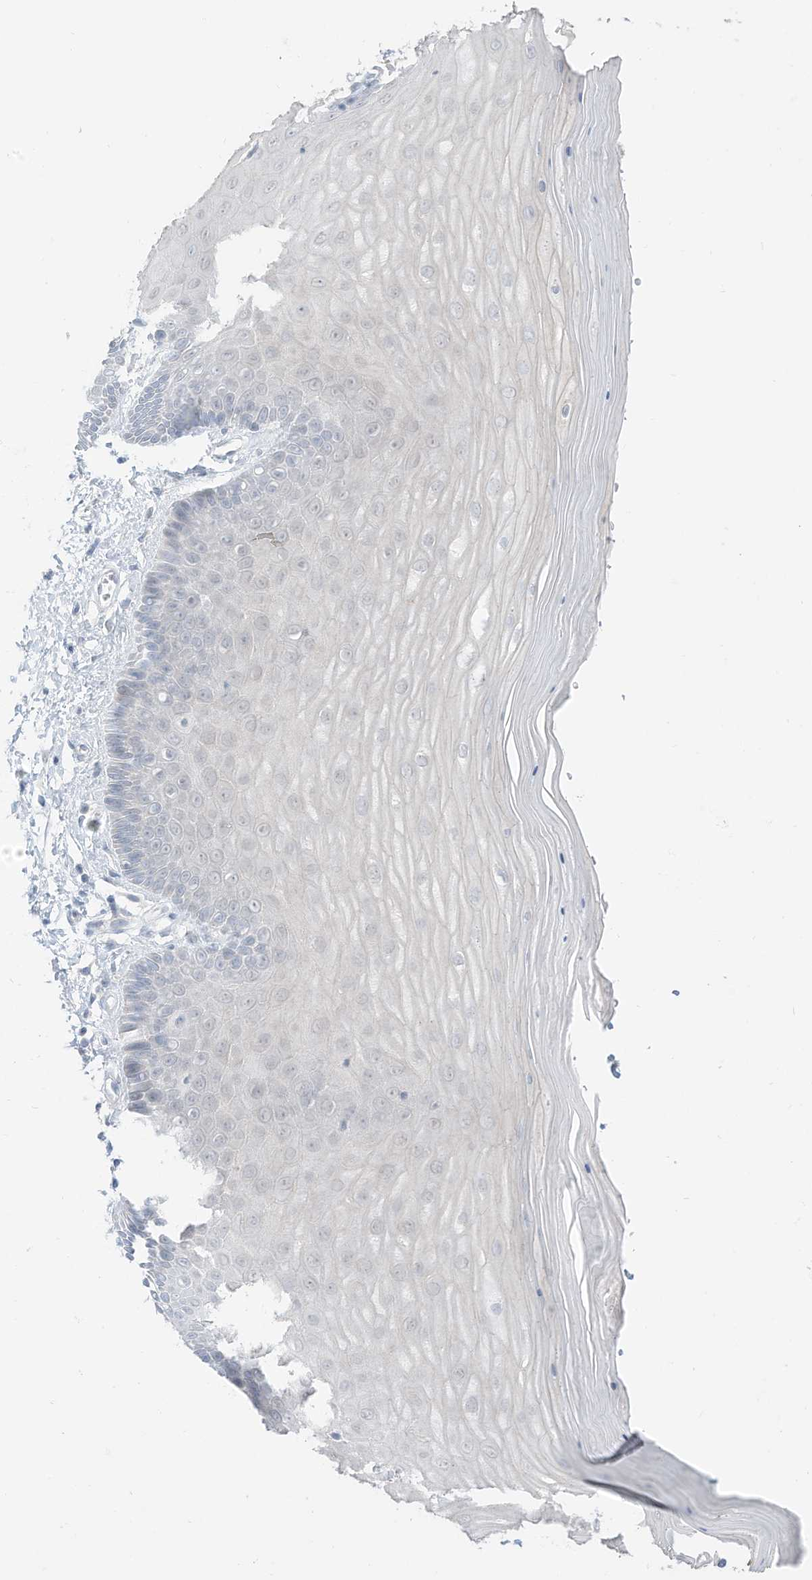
{"staining": {"intensity": "negative", "quantity": "none", "location": "none"}, "tissue": "cervix", "cell_type": "Glandular cells", "image_type": "normal", "snomed": [{"axis": "morphology", "description": "Normal tissue, NOS"}, {"axis": "topography", "description": "Cervix"}], "caption": "A histopathology image of human cervix is negative for staining in glandular cells. (Stains: DAB (3,3'-diaminobenzidine) immunohistochemistry (IHC) with hematoxylin counter stain, Microscopy: brightfield microscopy at high magnification).", "gene": "OGT", "patient": {"sex": "female", "age": 55}}